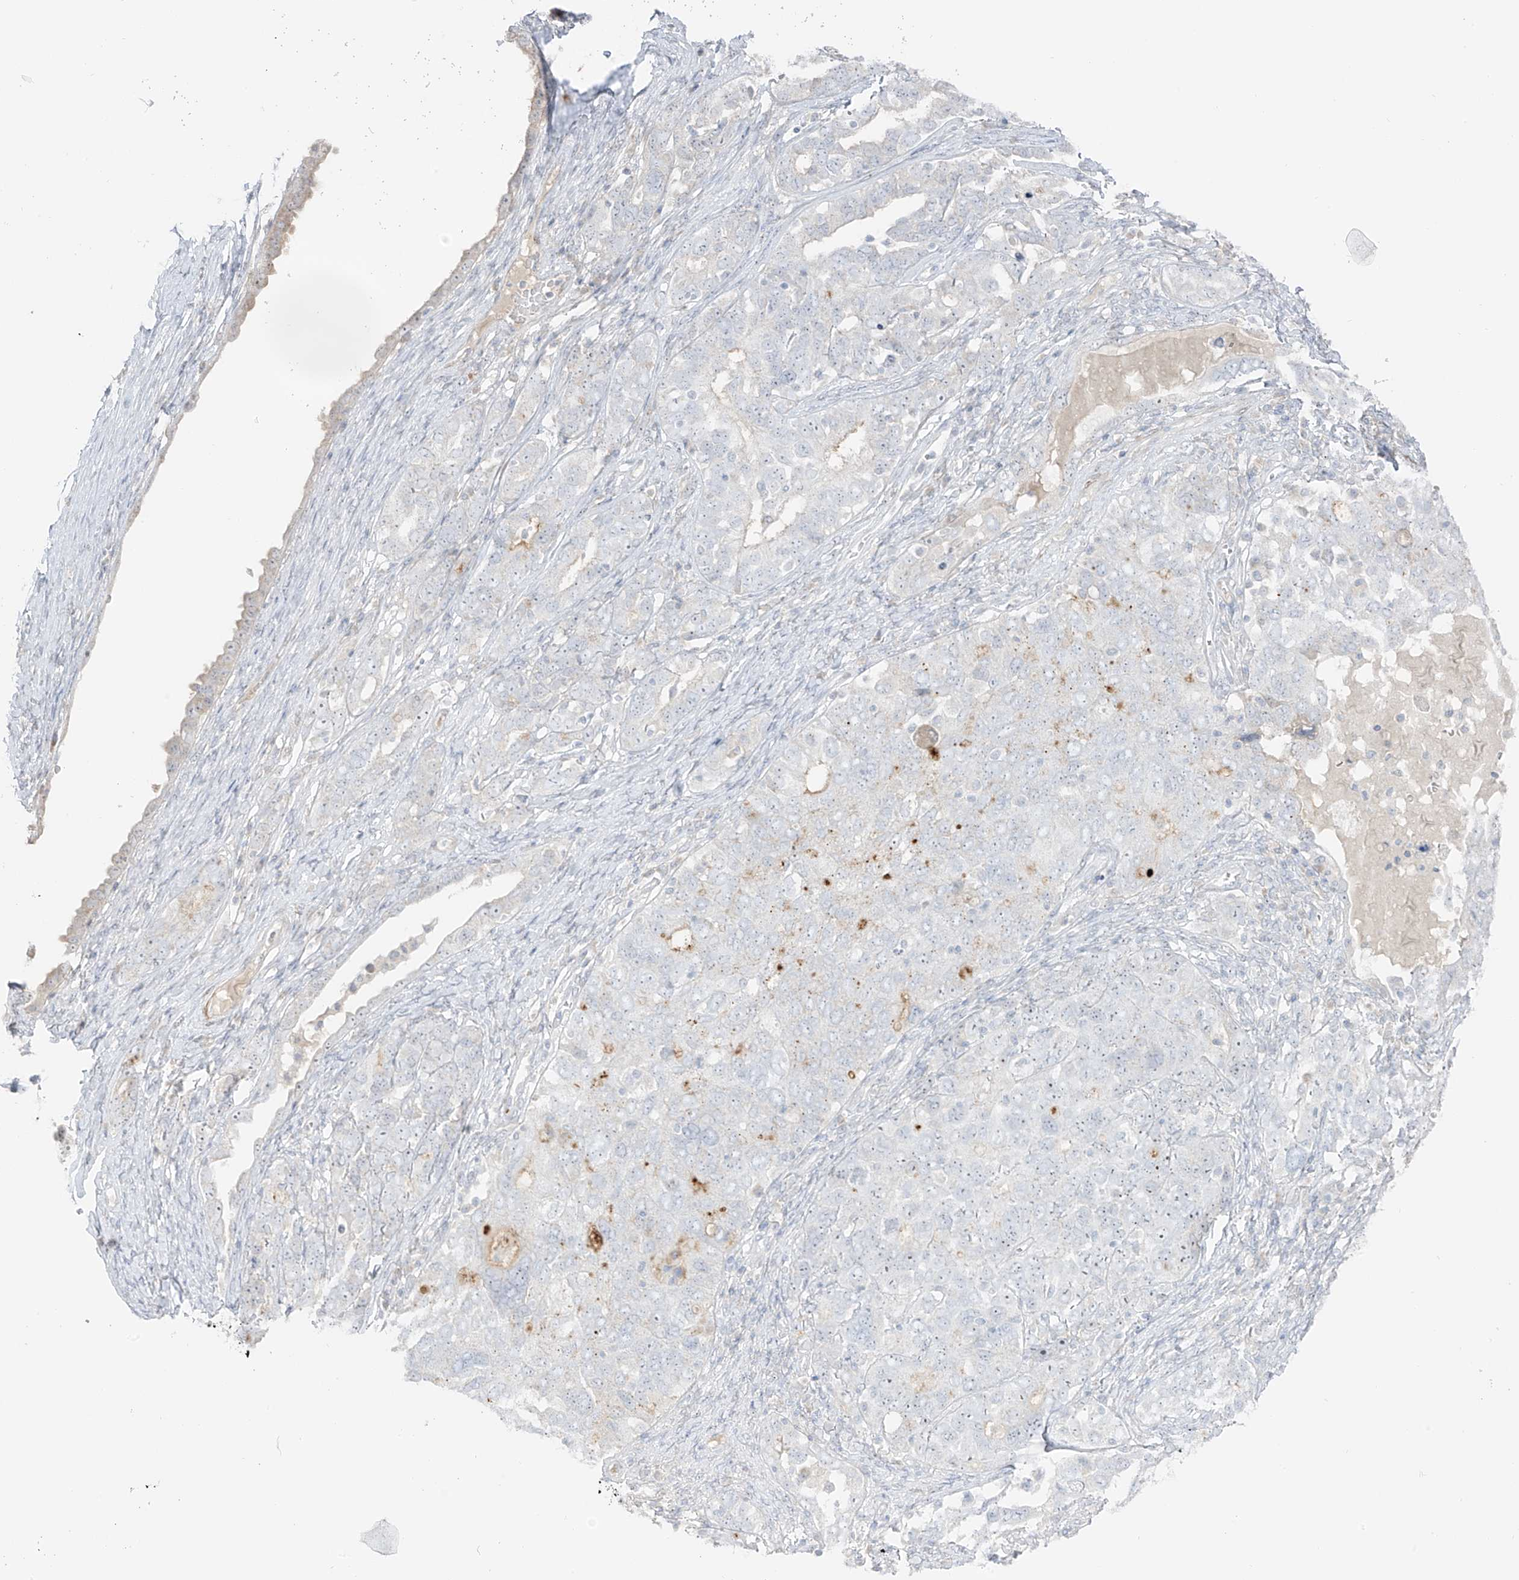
{"staining": {"intensity": "negative", "quantity": "none", "location": "none"}, "tissue": "ovarian cancer", "cell_type": "Tumor cells", "image_type": "cancer", "snomed": [{"axis": "morphology", "description": "Carcinoma, endometroid"}, {"axis": "topography", "description": "Ovary"}], "caption": "Photomicrograph shows no significant protein positivity in tumor cells of endometroid carcinoma (ovarian). (Stains: DAB immunohistochemistry (IHC) with hematoxylin counter stain, Microscopy: brightfield microscopy at high magnification).", "gene": "C11orf87", "patient": {"sex": "female", "age": 62}}